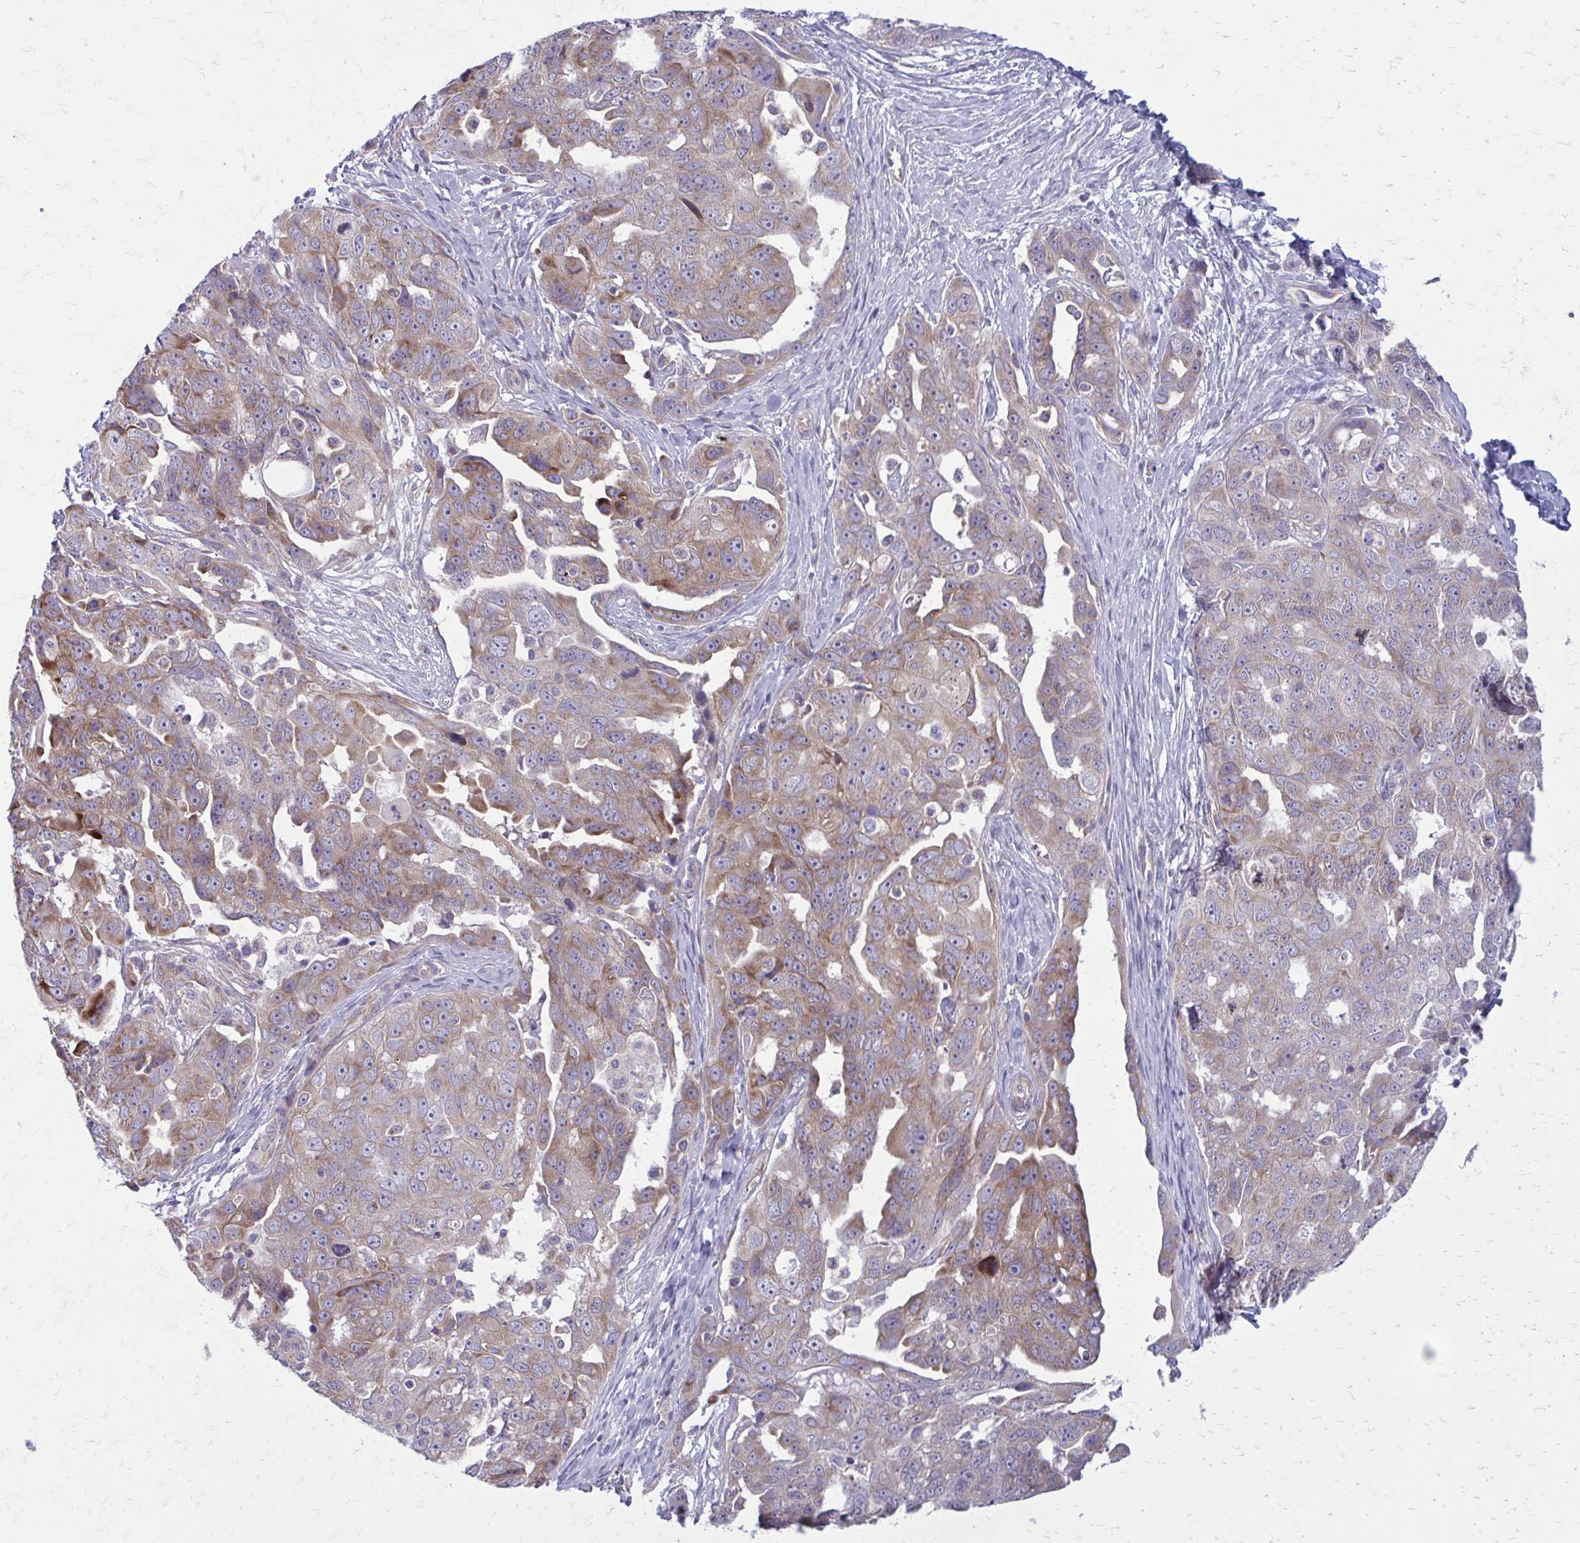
{"staining": {"intensity": "moderate", "quantity": "25%-75%", "location": "cytoplasmic/membranous"}, "tissue": "ovarian cancer", "cell_type": "Tumor cells", "image_type": "cancer", "snomed": [{"axis": "morphology", "description": "Carcinoma, endometroid"}, {"axis": "topography", "description": "Ovary"}], "caption": "DAB immunohistochemical staining of endometroid carcinoma (ovarian) shows moderate cytoplasmic/membranous protein expression in about 25%-75% of tumor cells.", "gene": "GIGYF2", "patient": {"sex": "female", "age": 70}}